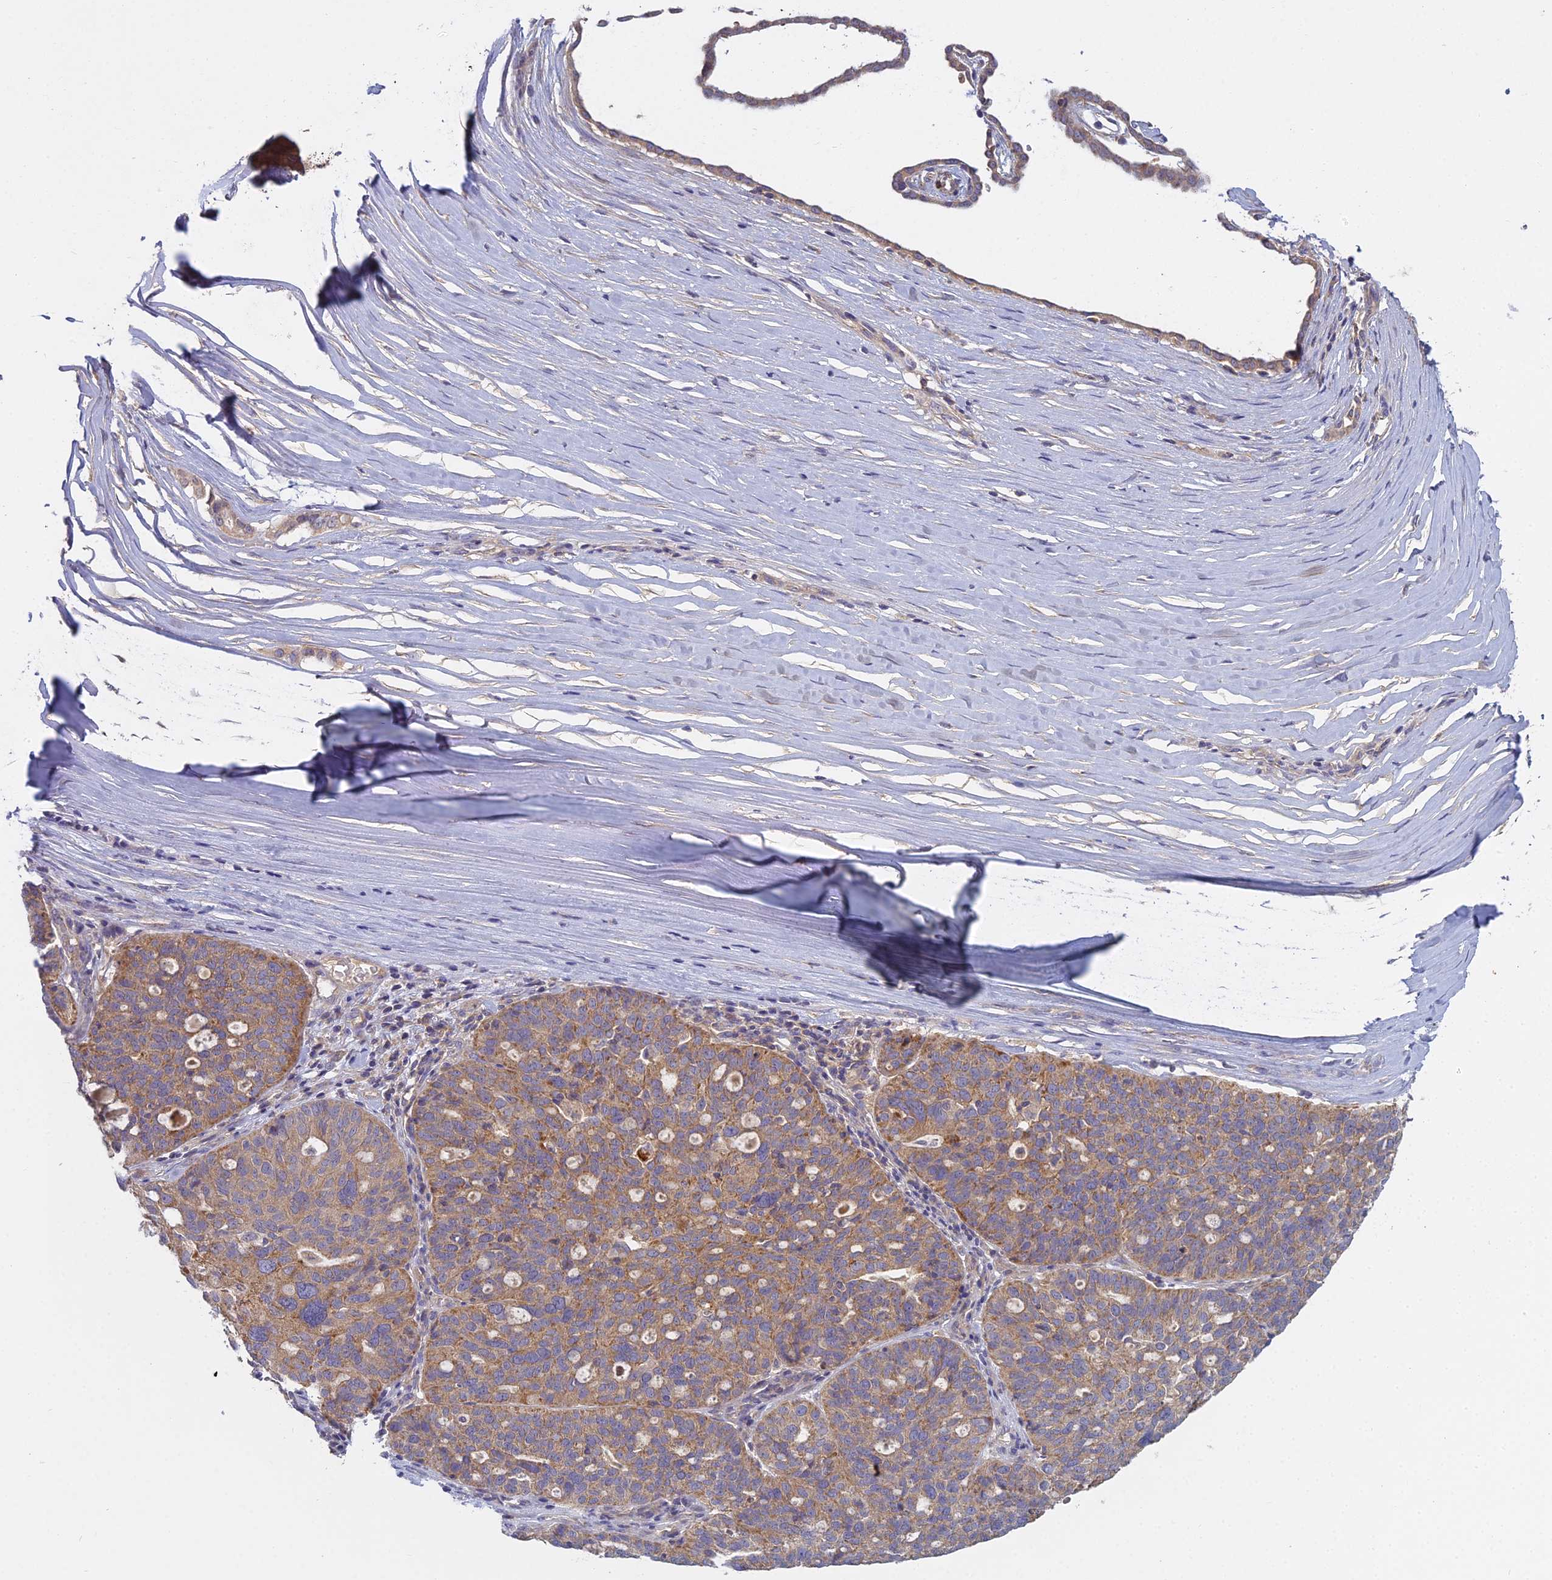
{"staining": {"intensity": "moderate", "quantity": ">75%", "location": "cytoplasmic/membranous"}, "tissue": "ovarian cancer", "cell_type": "Tumor cells", "image_type": "cancer", "snomed": [{"axis": "morphology", "description": "Cystadenocarcinoma, serous, NOS"}, {"axis": "topography", "description": "Ovary"}], "caption": "Protein expression analysis of serous cystadenocarcinoma (ovarian) reveals moderate cytoplasmic/membranous positivity in approximately >75% of tumor cells. (brown staining indicates protein expression, while blue staining denotes nuclei).", "gene": "CCDC167", "patient": {"sex": "female", "age": 59}}